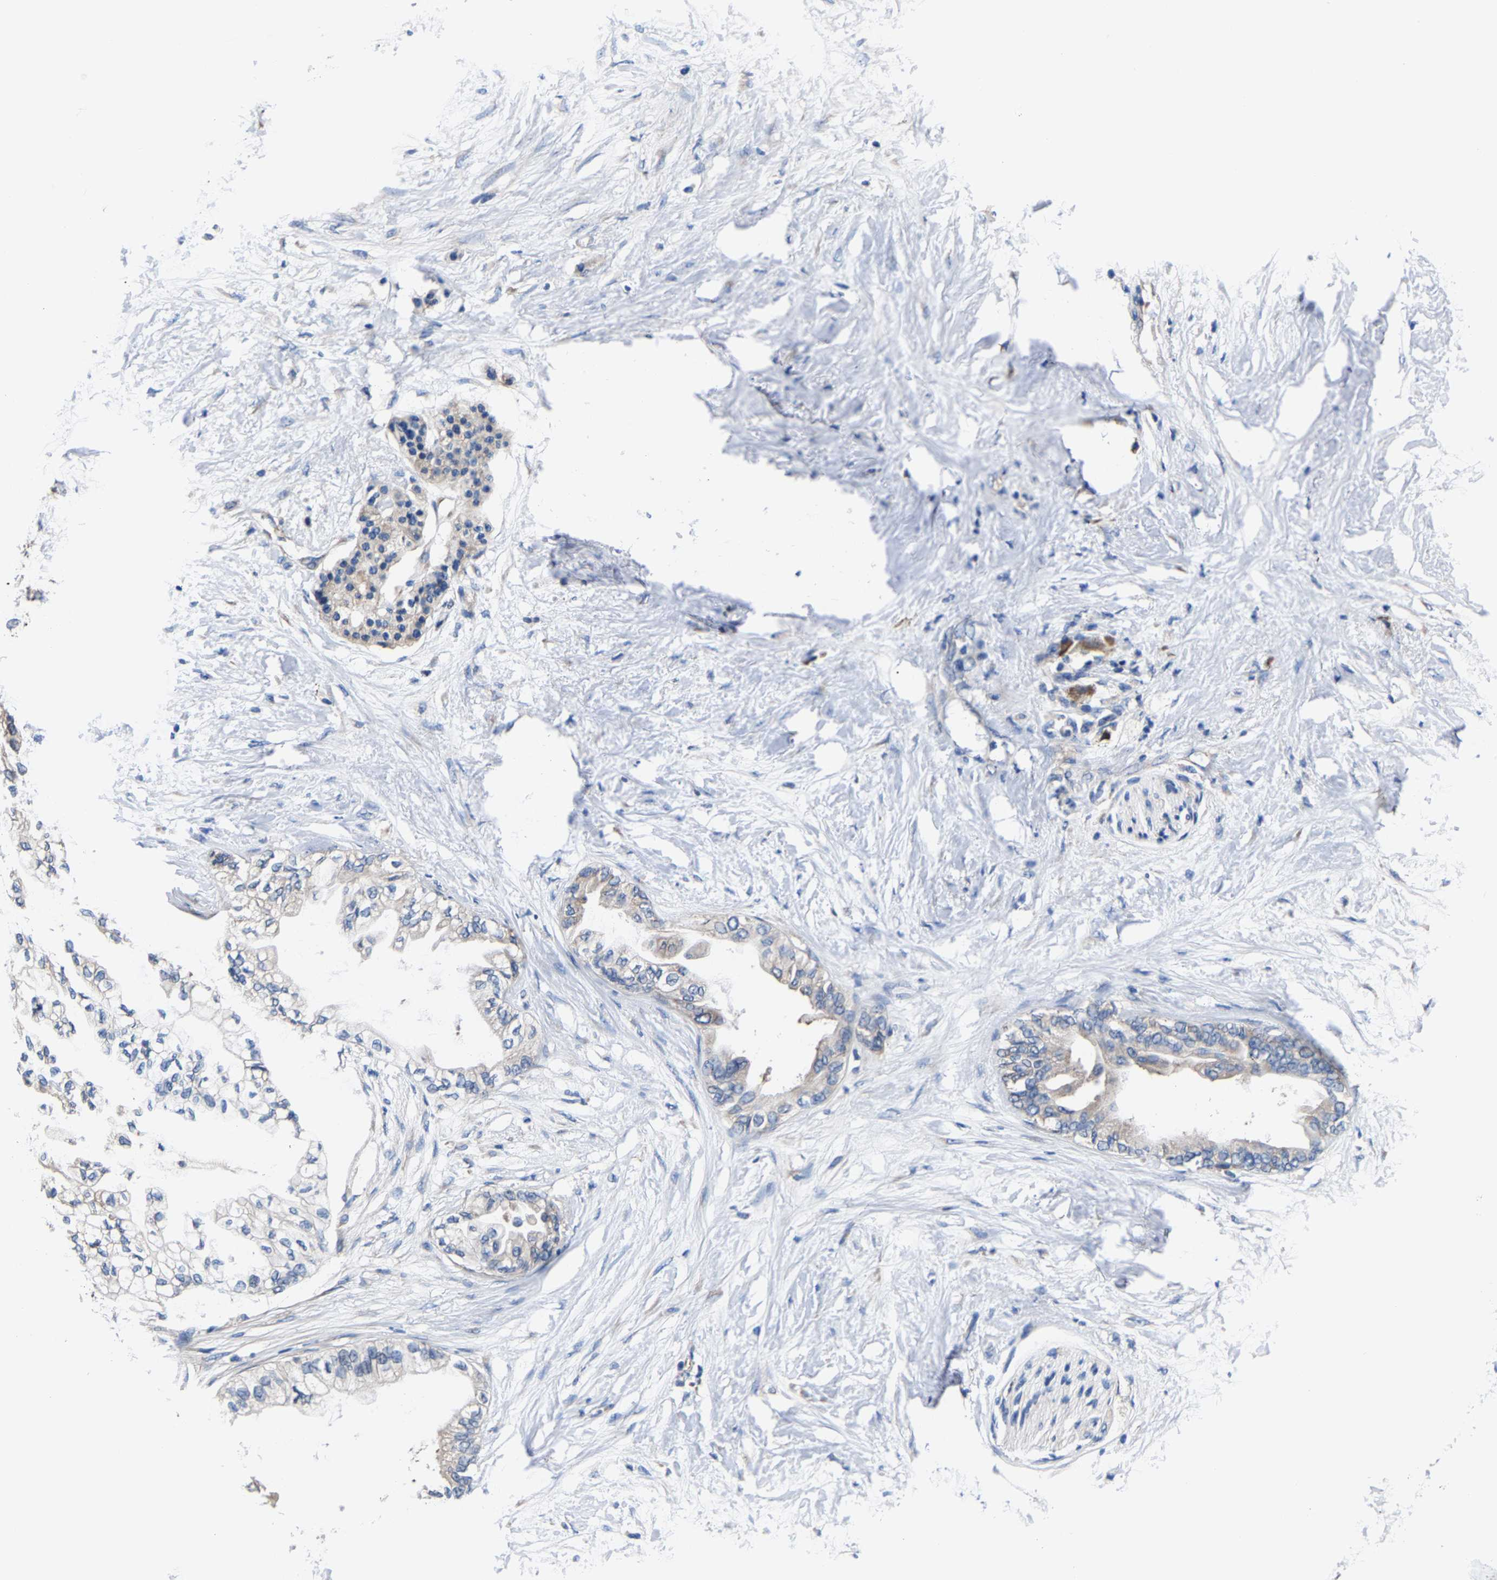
{"staining": {"intensity": "weak", "quantity": "<25%", "location": "cytoplasmic/membranous"}, "tissue": "pancreatic cancer", "cell_type": "Tumor cells", "image_type": "cancer", "snomed": [{"axis": "morphology", "description": "Normal tissue, NOS"}, {"axis": "morphology", "description": "Adenocarcinoma, NOS"}, {"axis": "topography", "description": "Pancreas"}, {"axis": "topography", "description": "Duodenum"}], "caption": "Immunohistochemistry (IHC) histopathology image of neoplastic tissue: human adenocarcinoma (pancreatic) stained with DAB demonstrates no significant protein staining in tumor cells.", "gene": "SRPK2", "patient": {"sex": "female", "age": 60}}